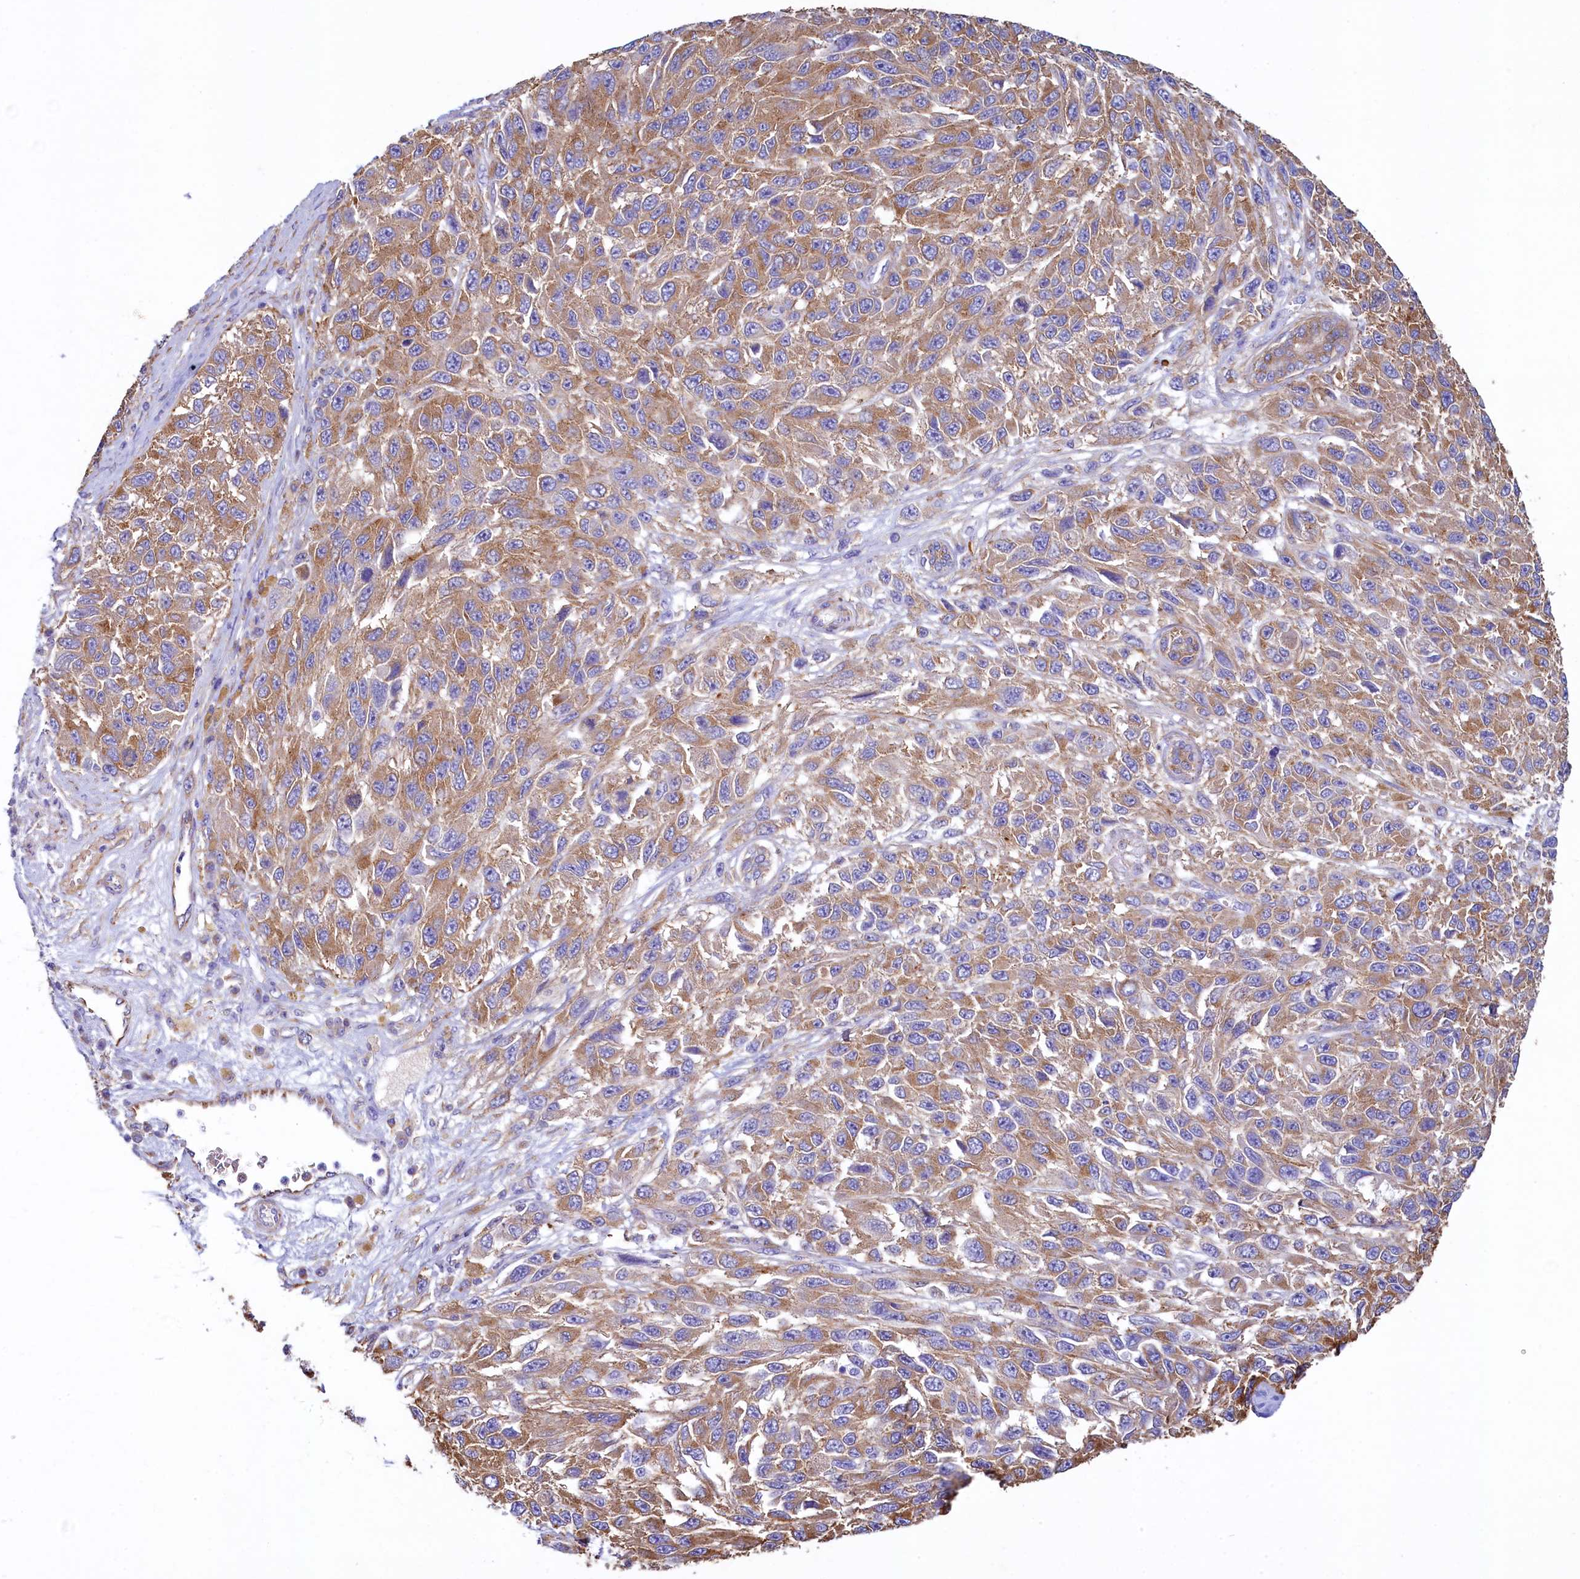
{"staining": {"intensity": "moderate", "quantity": ">75%", "location": "cytoplasmic/membranous"}, "tissue": "melanoma", "cell_type": "Tumor cells", "image_type": "cancer", "snomed": [{"axis": "morphology", "description": "Normal tissue, NOS"}, {"axis": "morphology", "description": "Malignant melanoma, NOS"}, {"axis": "topography", "description": "Skin"}], "caption": "DAB (3,3'-diaminobenzidine) immunohistochemical staining of malignant melanoma shows moderate cytoplasmic/membranous protein staining in about >75% of tumor cells.", "gene": "GPR21", "patient": {"sex": "female", "age": 96}}